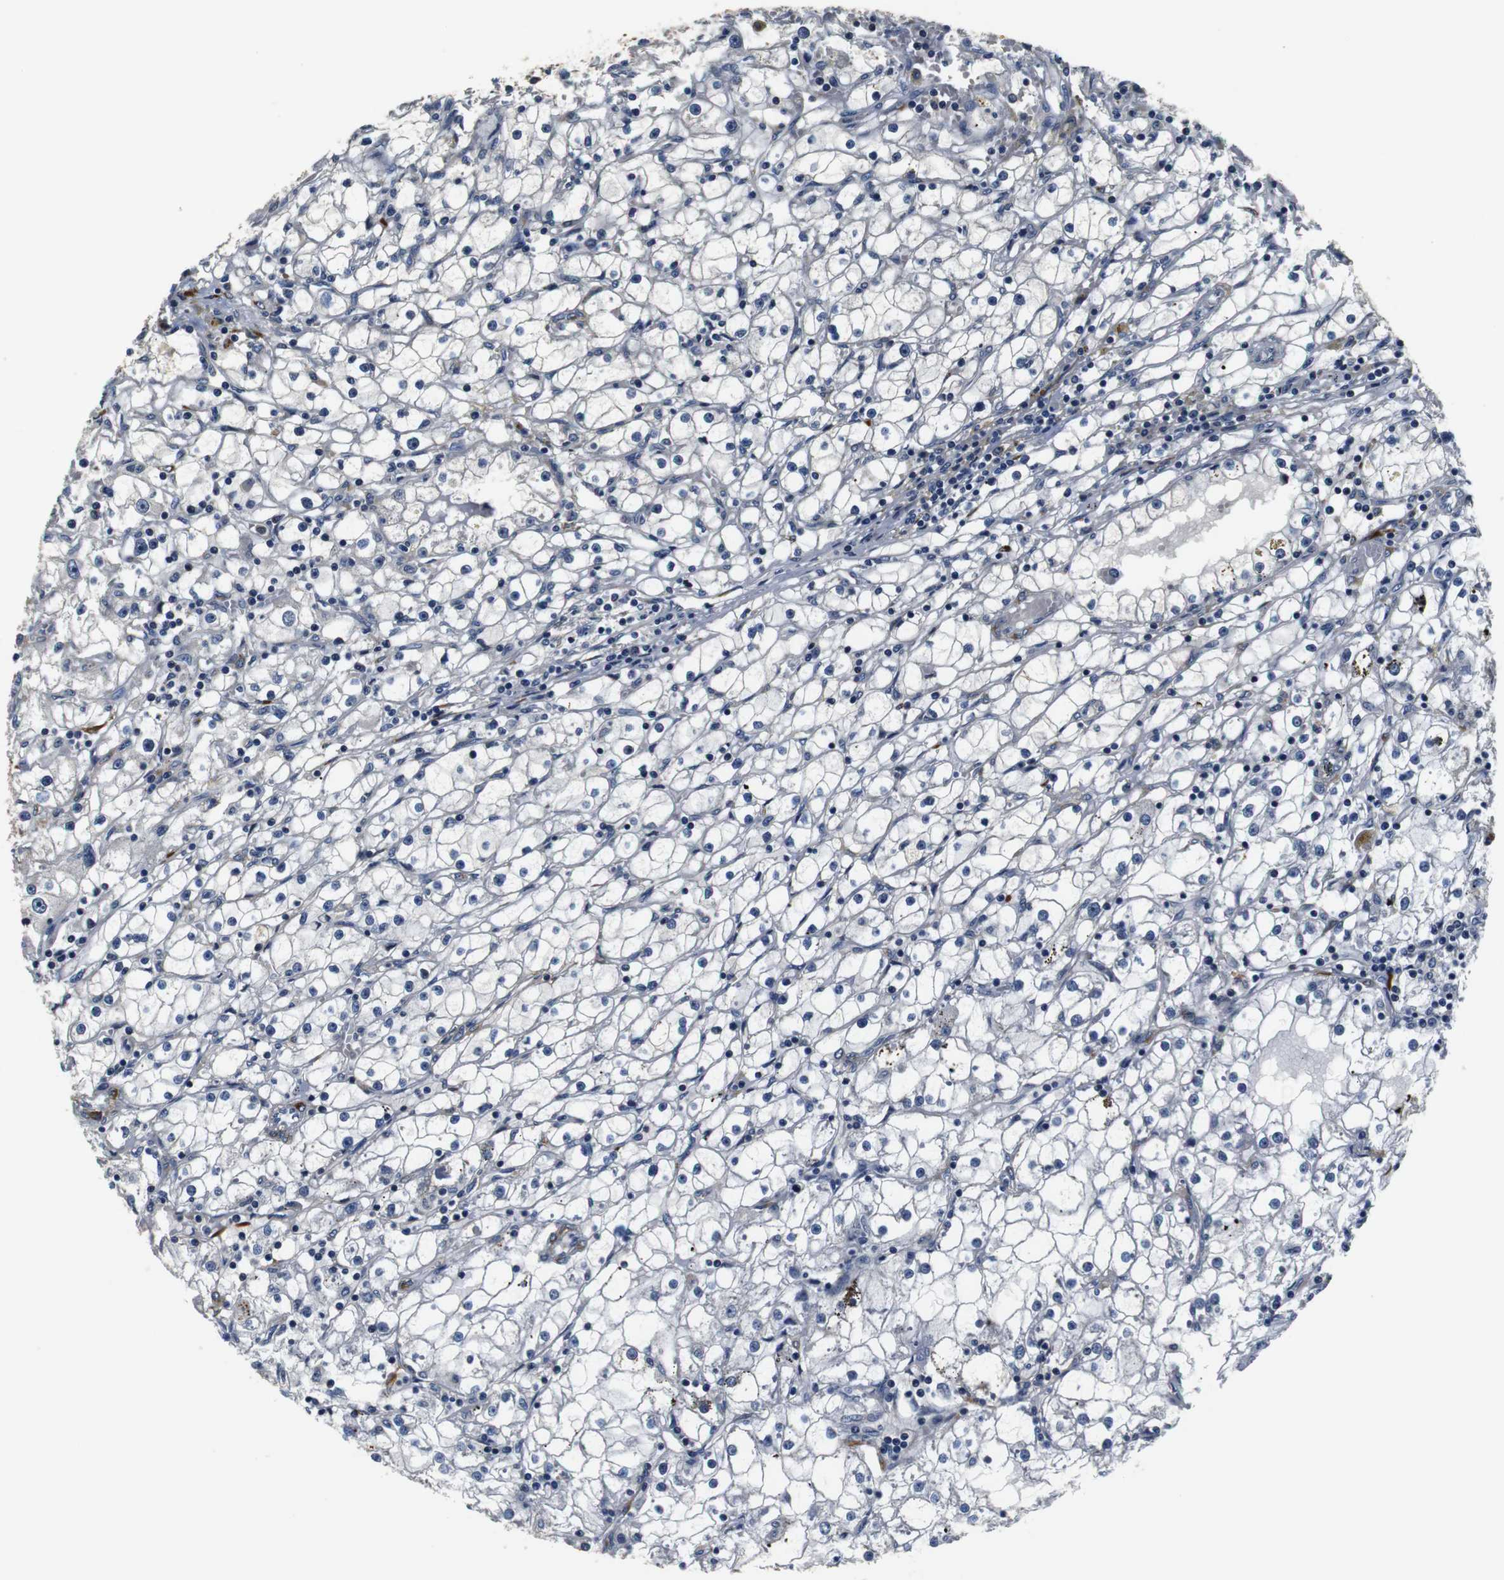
{"staining": {"intensity": "negative", "quantity": "none", "location": "none"}, "tissue": "renal cancer", "cell_type": "Tumor cells", "image_type": "cancer", "snomed": [{"axis": "morphology", "description": "Adenocarcinoma, NOS"}, {"axis": "topography", "description": "Kidney"}], "caption": "This is an immunohistochemistry (IHC) micrograph of adenocarcinoma (renal). There is no staining in tumor cells.", "gene": "COL1A1", "patient": {"sex": "male", "age": 56}}